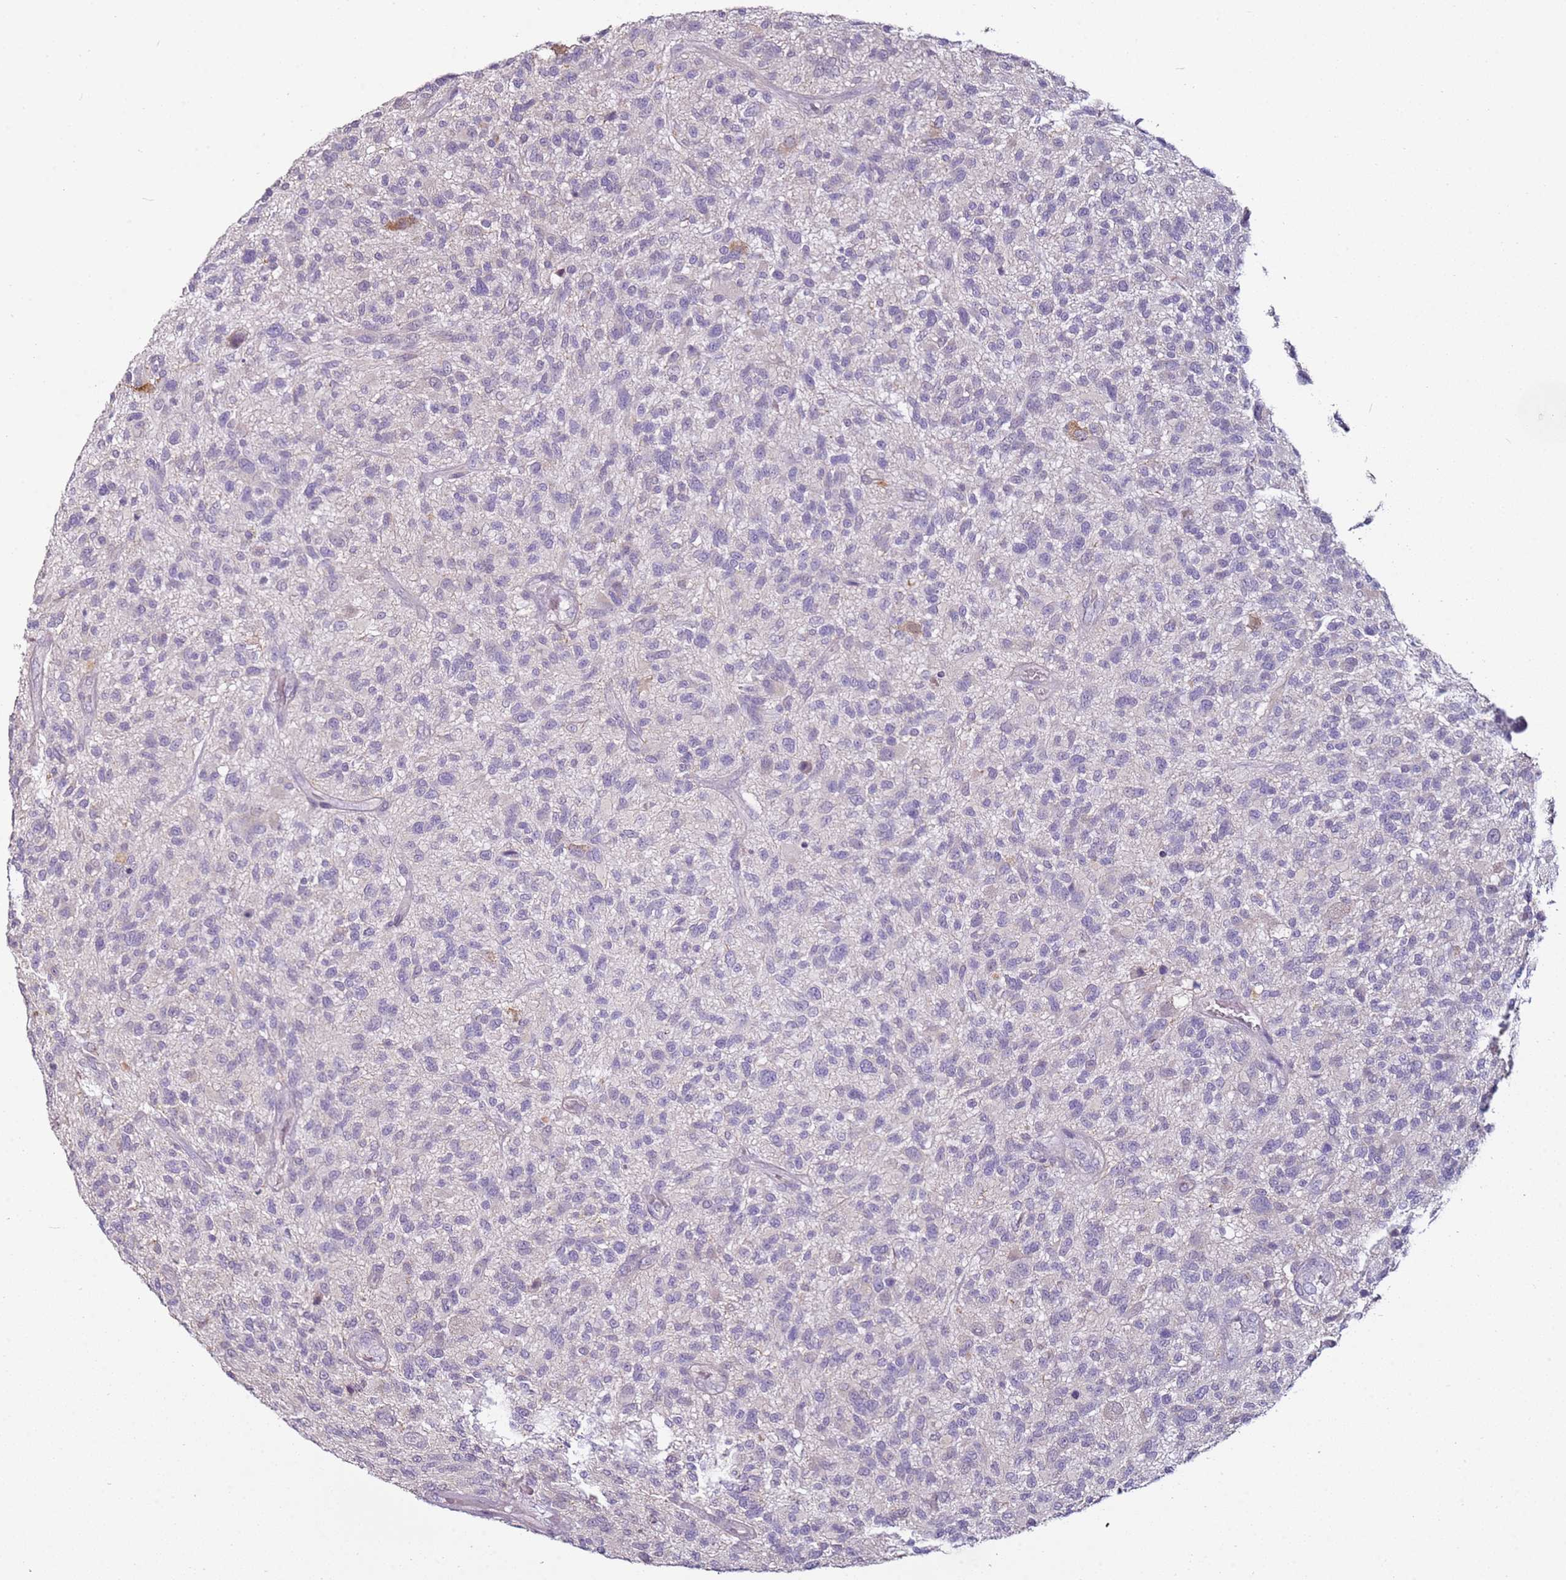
{"staining": {"intensity": "negative", "quantity": "none", "location": "none"}, "tissue": "glioma", "cell_type": "Tumor cells", "image_type": "cancer", "snomed": [{"axis": "morphology", "description": "Glioma, malignant, High grade"}, {"axis": "topography", "description": "Brain"}], "caption": "Image shows no protein expression in tumor cells of malignant glioma (high-grade) tissue.", "gene": "MDH1", "patient": {"sex": "male", "age": 47}}